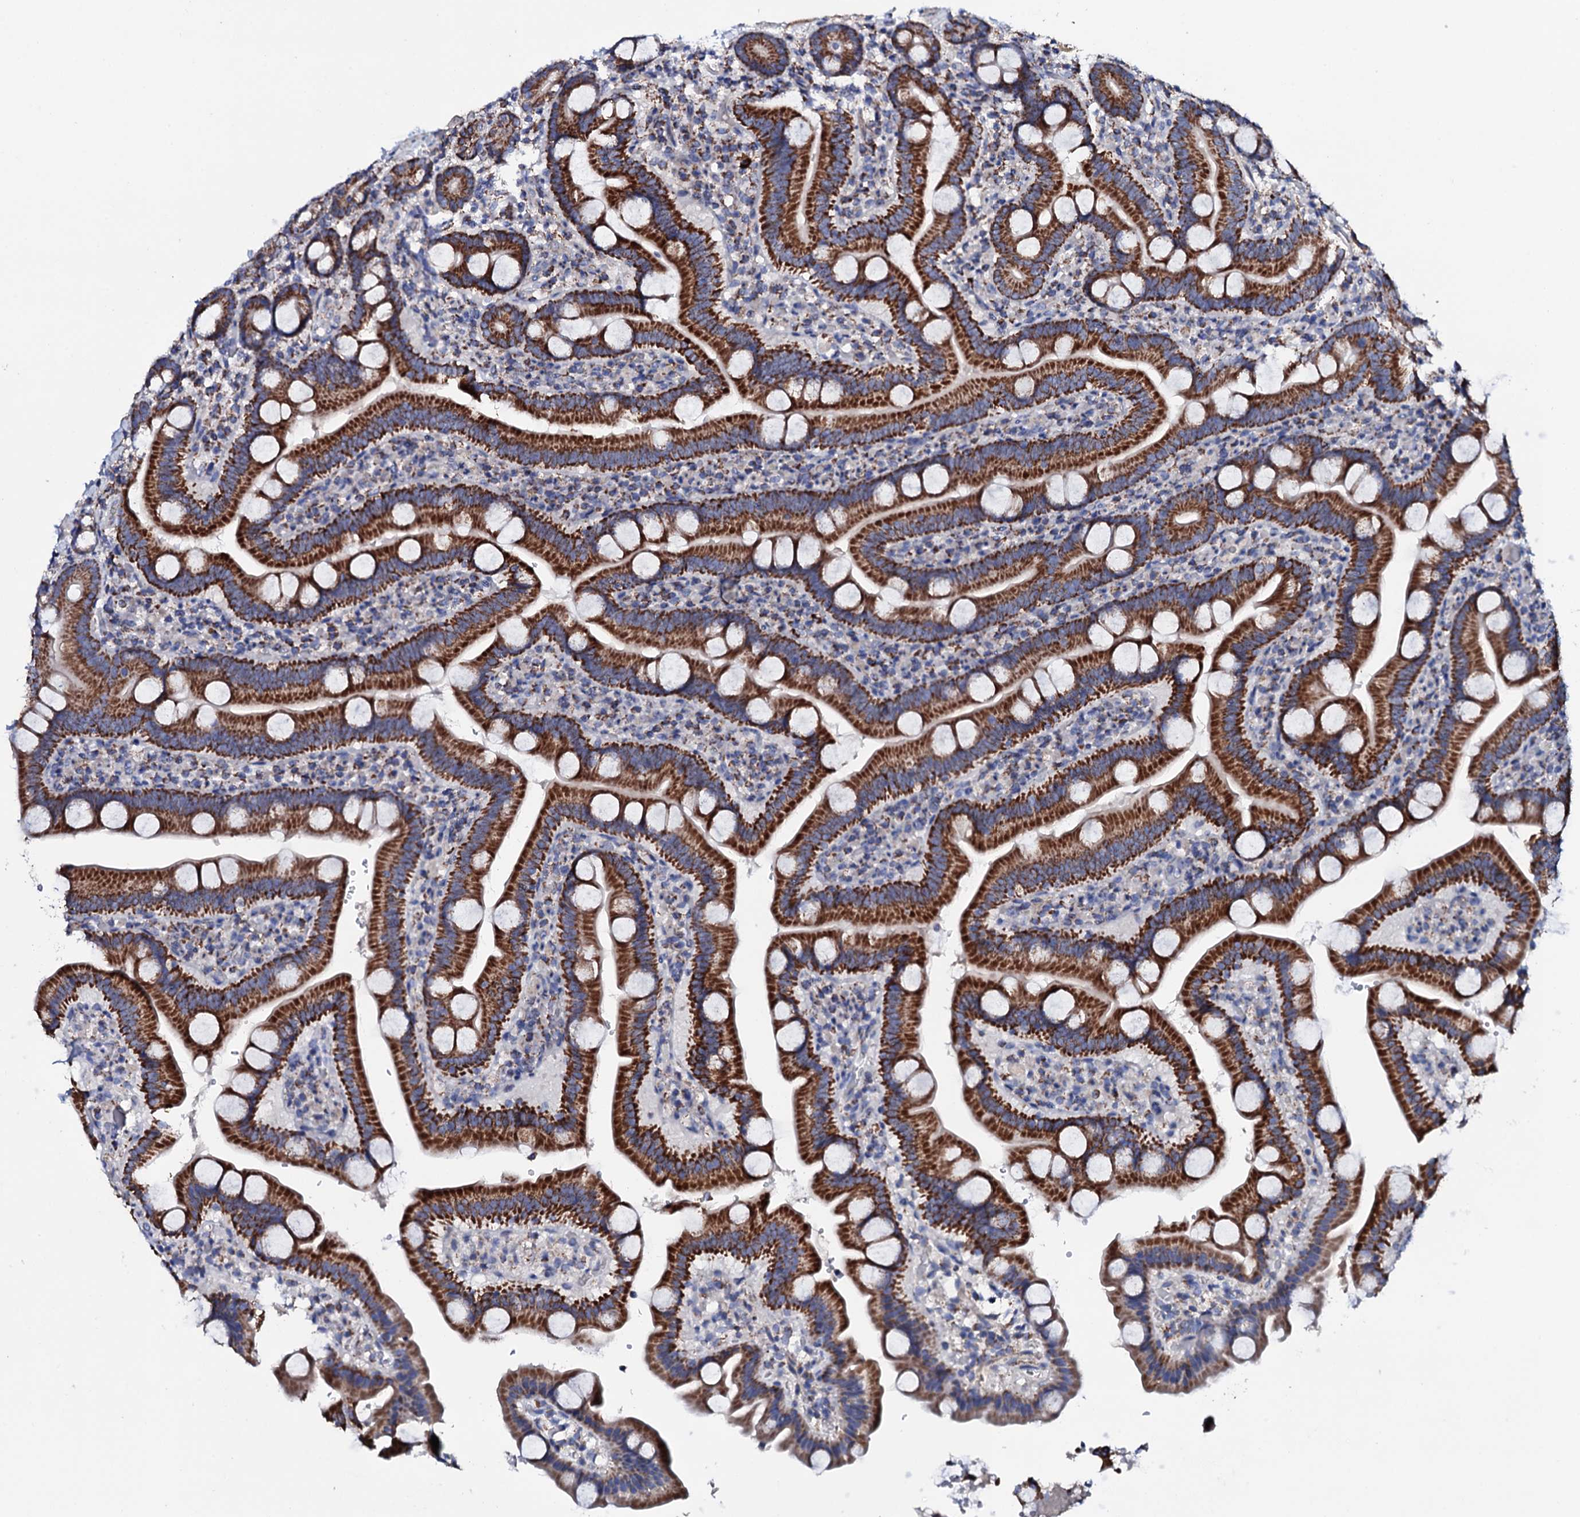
{"staining": {"intensity": "strong", "quantity": ">75%", "location": "cytoplasmic/membranous"}, "tissue": "duodenum", "cell_type": "Glandular cells", "image_type": "normal", "snomed": [{"axis": "morphology", "description": "Normal tissue, NOS"}, {"axis": "topography", "description": "Duodenum"}], "caption": "Benign duodenum demonstrates strong cytoplasmic/membranous expression in approximately >75% of glandular cells, visualized by immunohistochemistry. The protein of interest is stained brown, and the nuclei are stained in blue (DAB IHC with brightfield microscopy, high magnification).", "gene": "TCAF2C", "patient": {"sex": "male", "age": 55}}